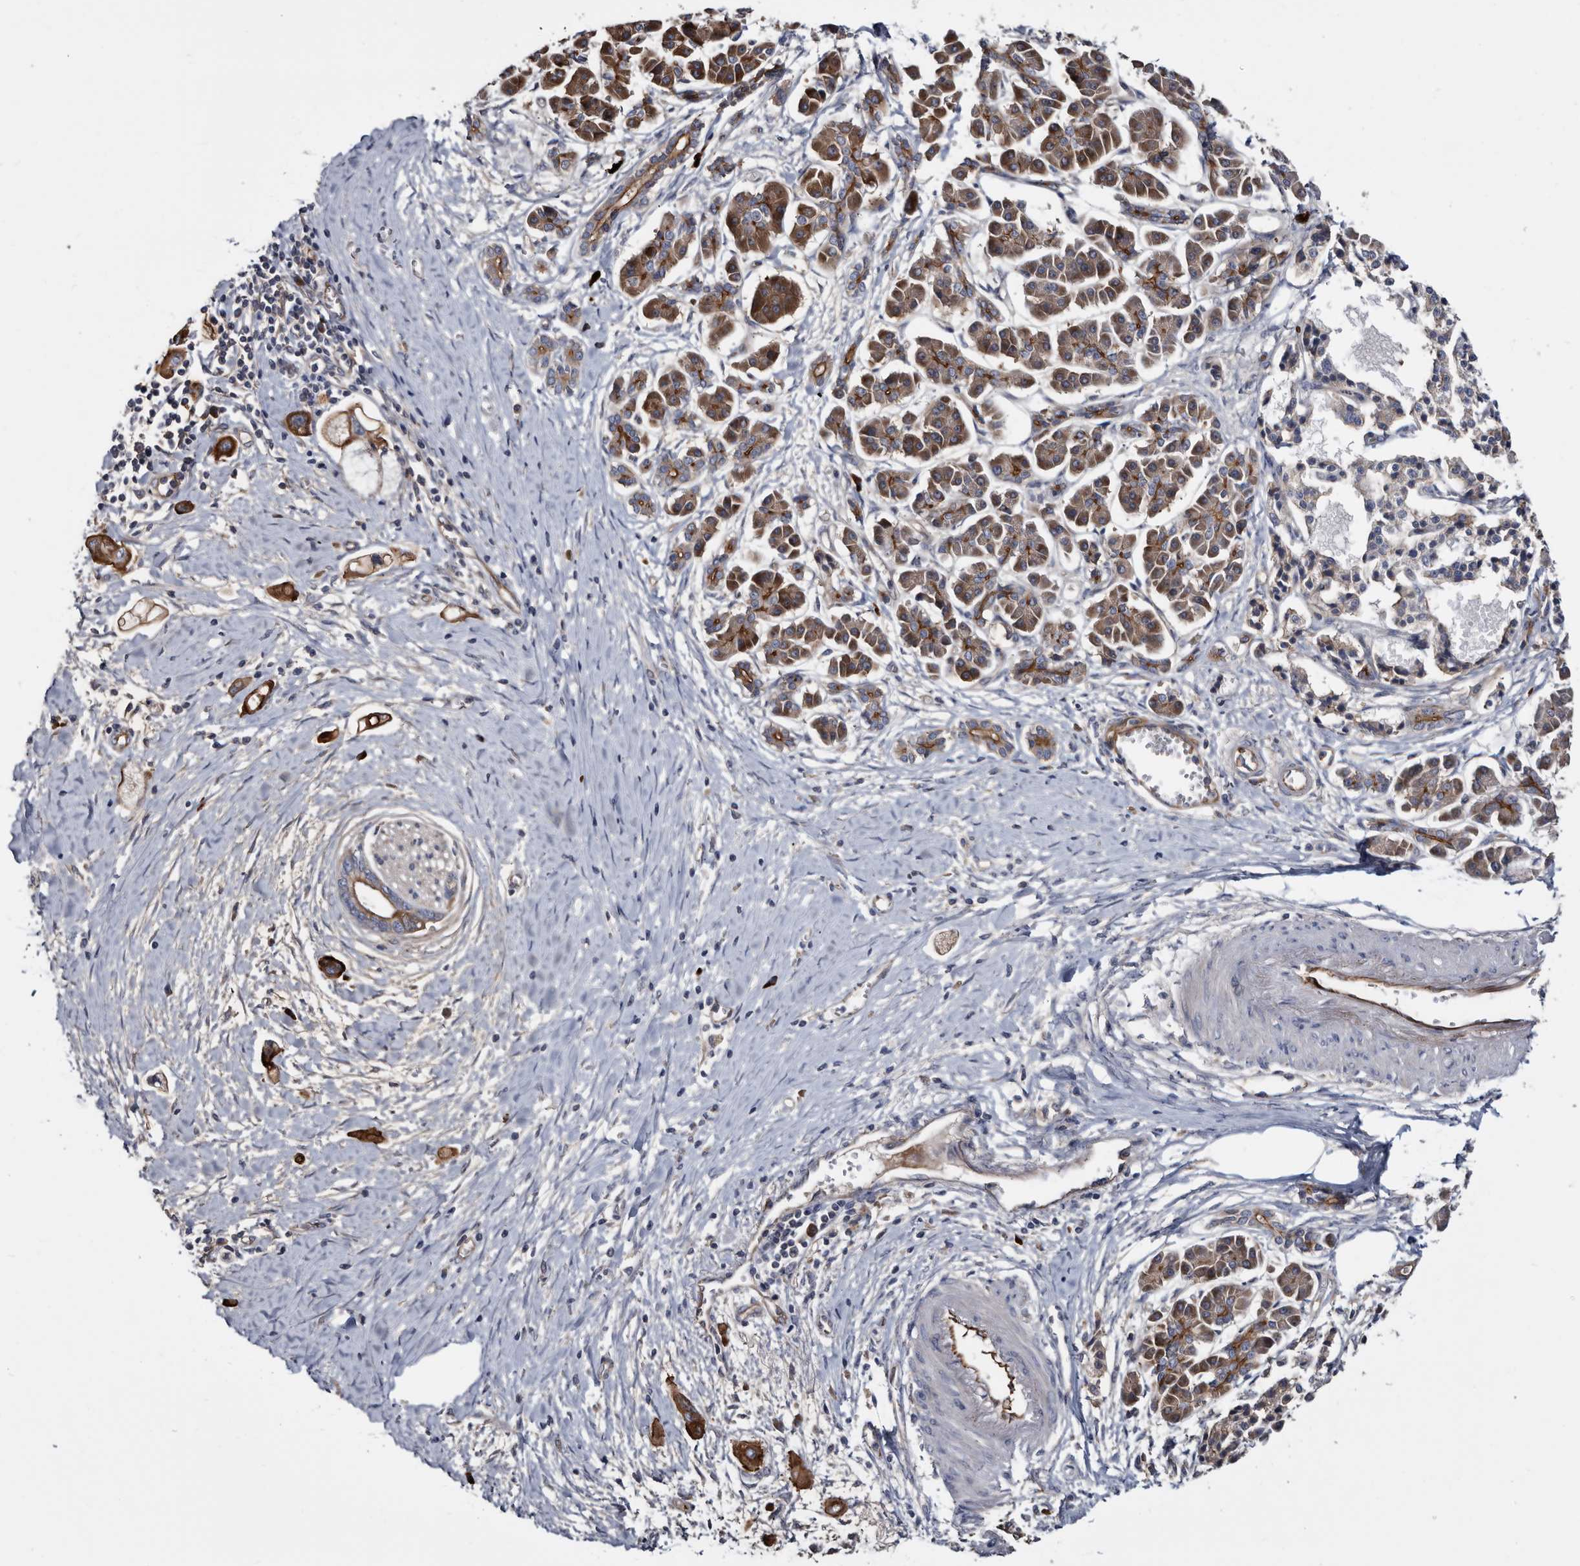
{"staining": {"intensity": "strong", "quantity": ">75%", "location": "cytoplasmic/membranous"}, "tissue": "pancreatic cancer", "cell_type": "Tumor cells", "image_type": "cancer", "snomed": [{"axis": "morphology", "description": "Adenocarcinoma, NOS"}, {"axis": "topography", "description": "Pancreas"}], "caption": "Human pancreatic cancer stained for a protein (brown) reveals strong cytoplasmic/membranous positive expression in approximately >75% of tumor cells.", "gene": "TSPAN17", "patient": {"sex": "male", "age": 59}}